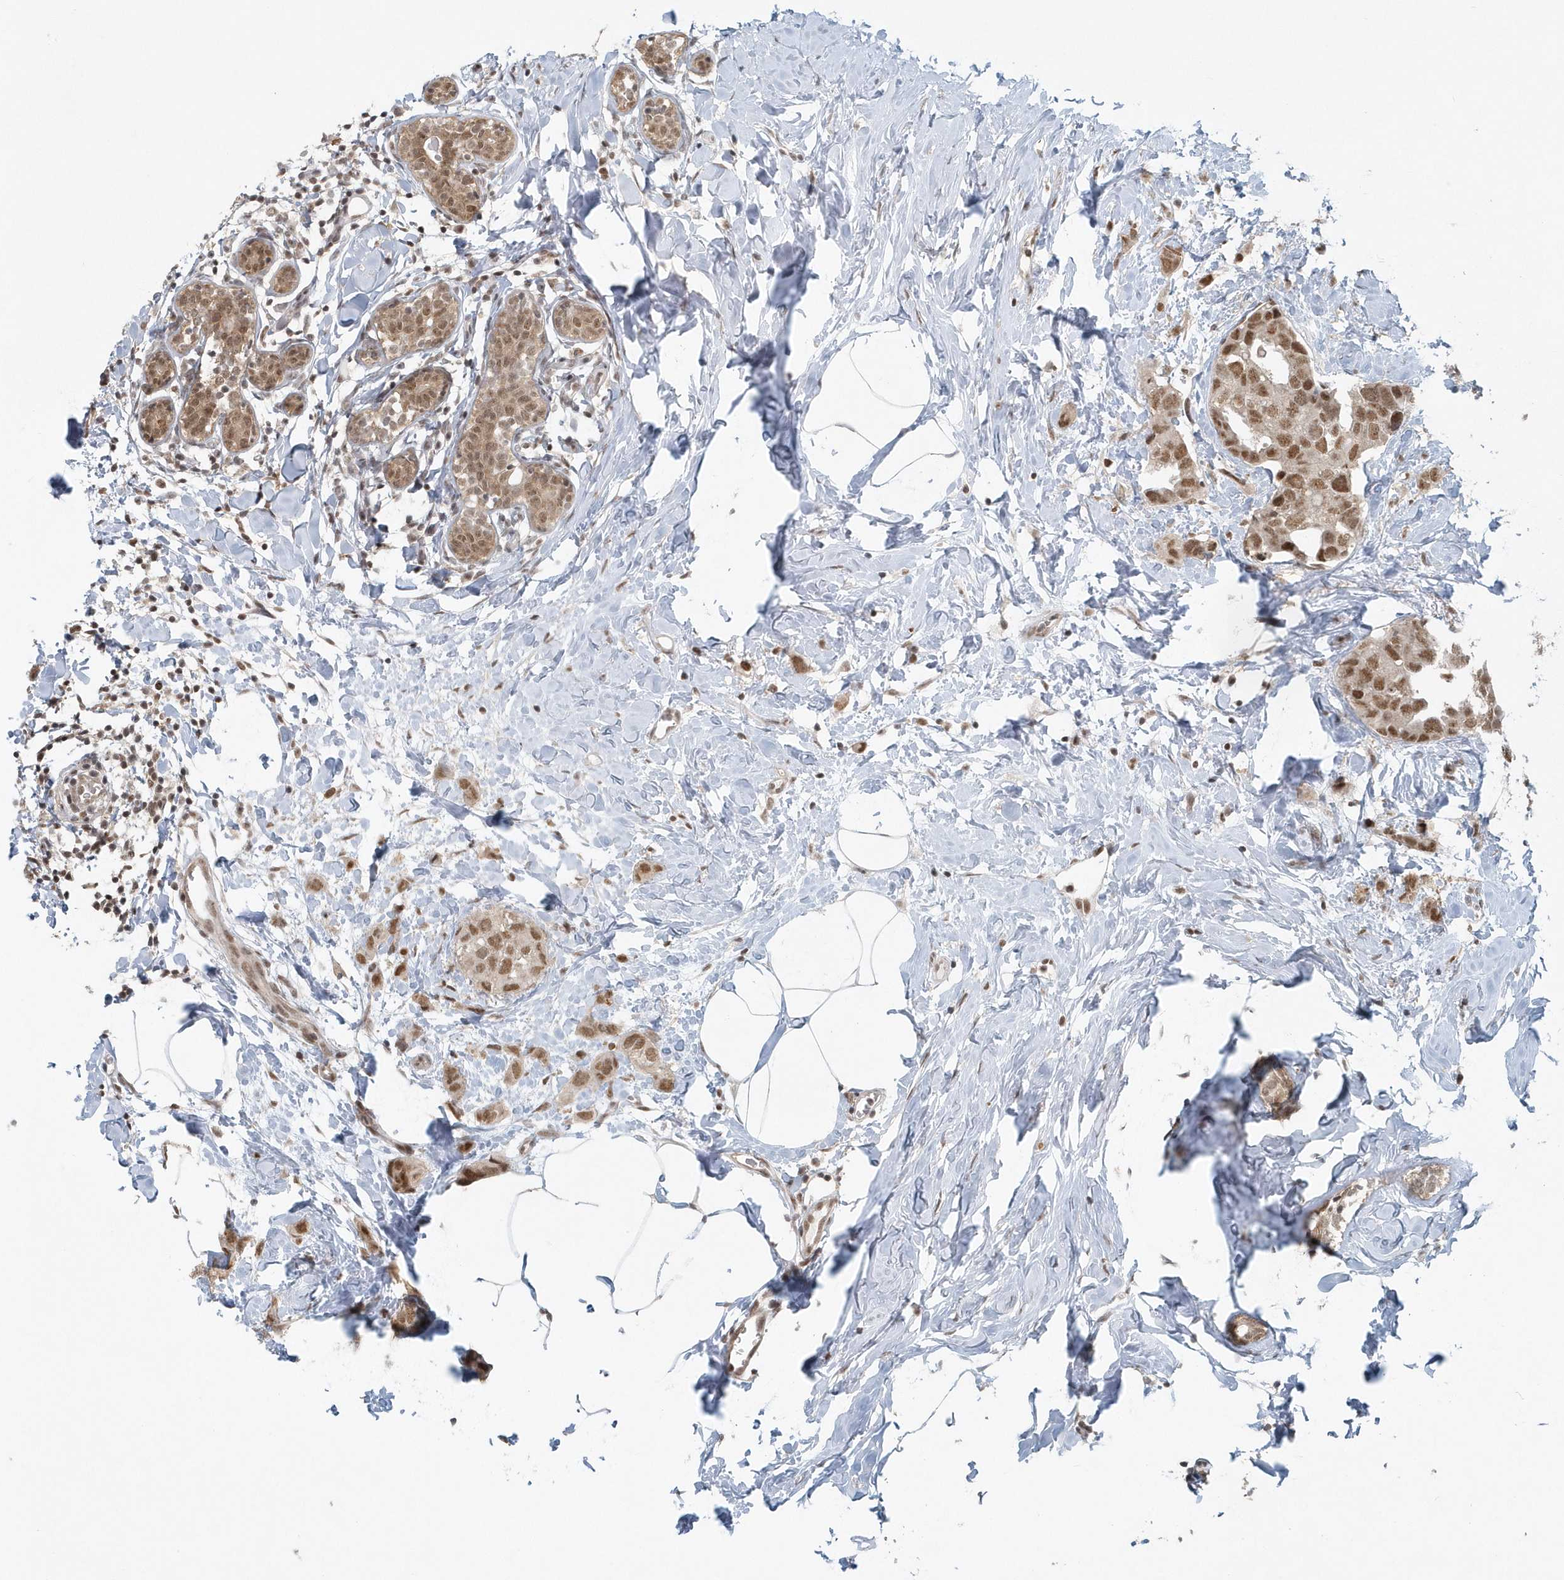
{"staining": {"intensity": "moderate", "quantity": ">75%", "location": "nuclear"}, "tissue": "breast cancer", "cell_type": "Tumor cells", "image_type": "cancer", "snomed": [{"axis": "morphology", "description": "Normal tissue, NOS"}, {"axis": "morphology", "description": "Duct carcinoma"}, {"axis": "topography", "description": "Breast"}], "caption": "There is medium levels of moderate nuclear staining in tumor cells of breast cancer, as demonstrated by immunohistochemical staining (brown color).", "gene": "YTHDC1", "patient": {"sex": "female", "age": 50}}